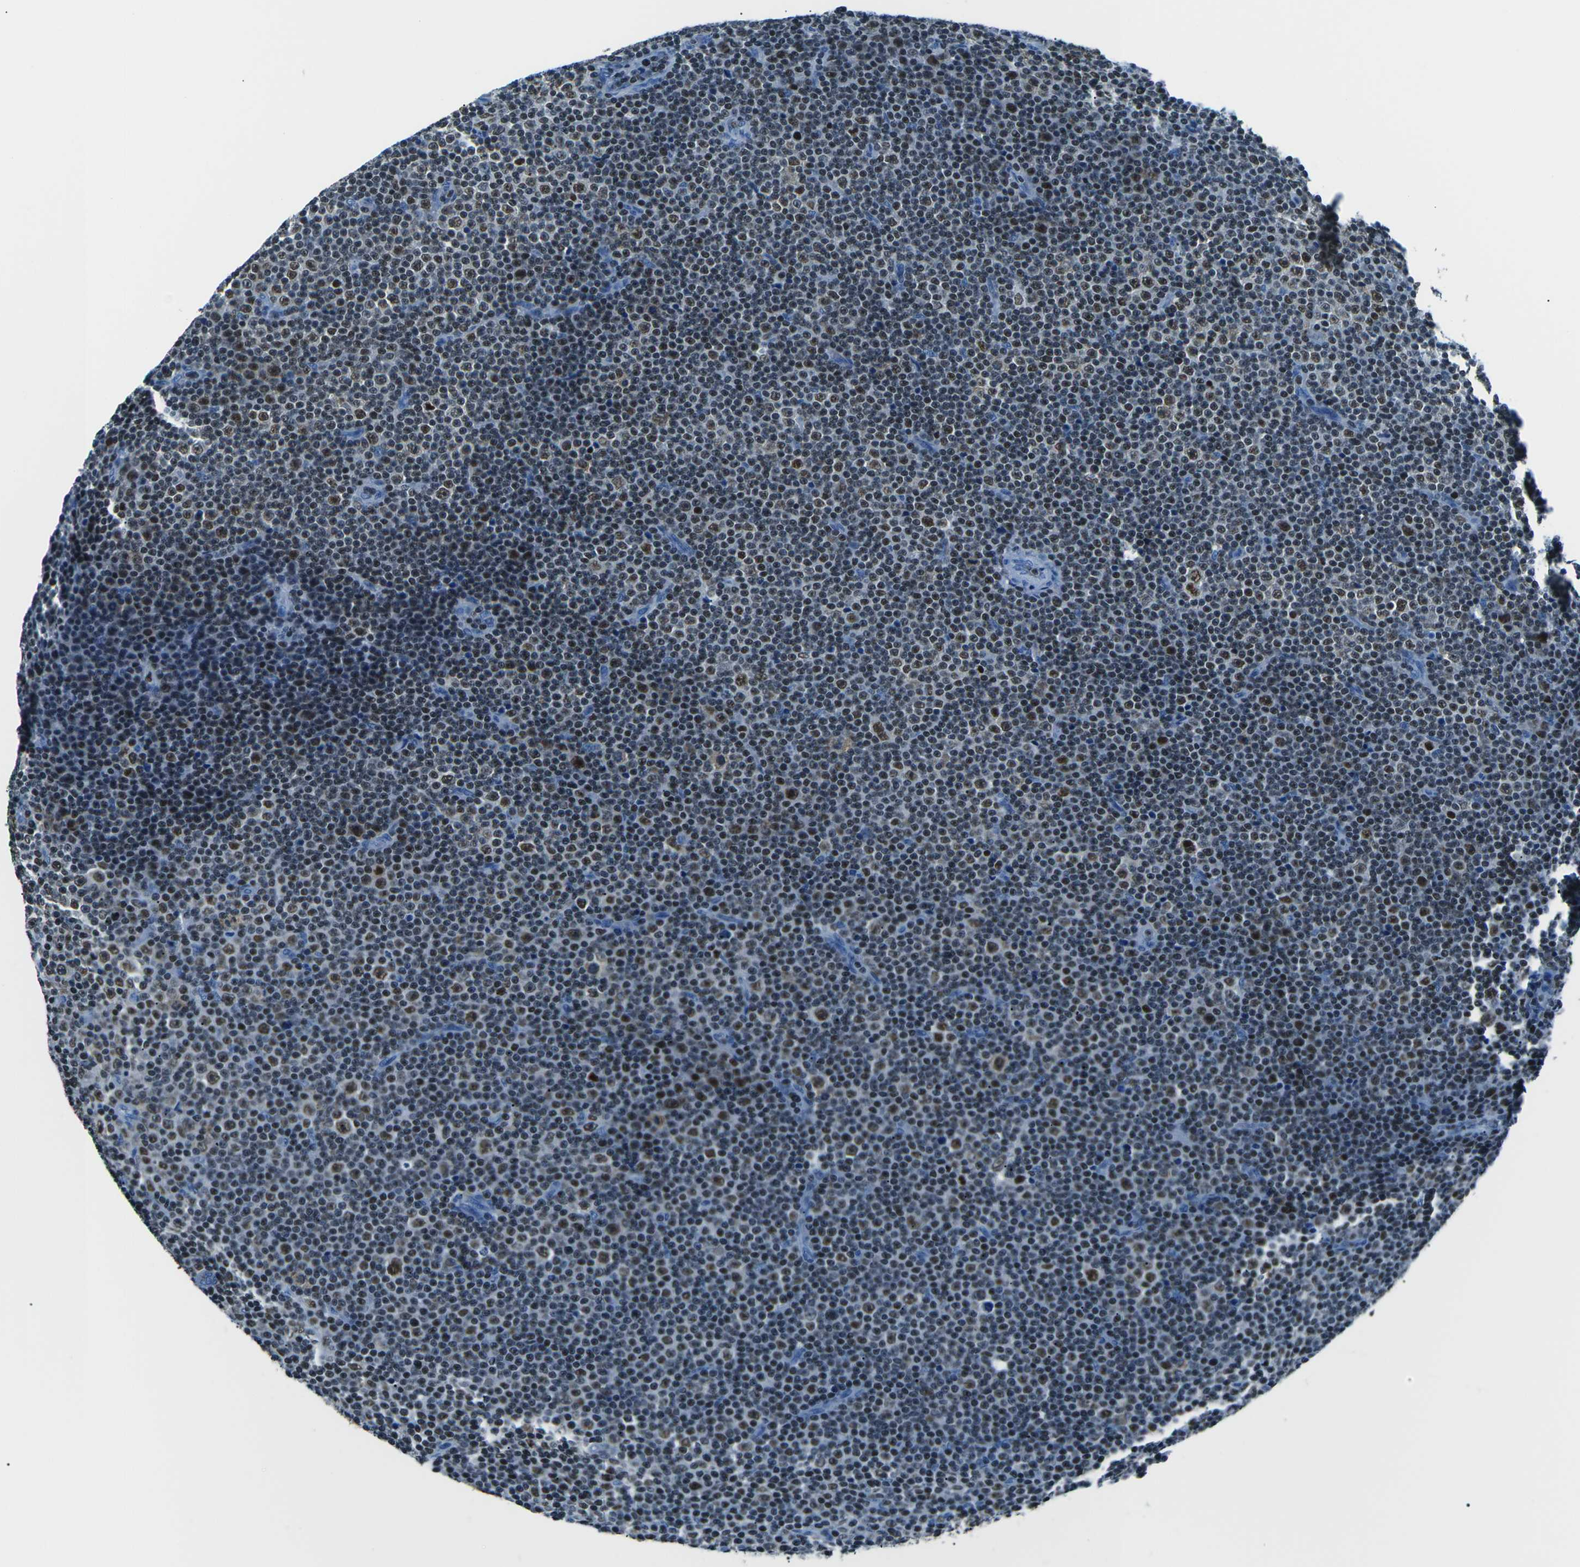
{"staining": {"intensity": "moderate", "quantity": ">75%", "location": "nuclear"}, "tissue": "lymphoma", "cell_type": "Tumor cells", "image_type": "cancer", "snomed": [{"axis": "morphology", "description": "Malignant lymphoma, non-Hodgkin's type, Low grade"}, {"axis": "topography", "description": "Lymph node"}], "caption": "Immunohistochemistry (IHC) of human malignant lymphoma, non-Hodgkin's type (low-grade) reveals medium levels of moderate nuclear positivity in approximately >75% of tumor cells. (brown staining indicates protein expression, while blue staining denotes nuclei).", "gene": "CELF2", "patient": {"sex": "female", "age": 67}}